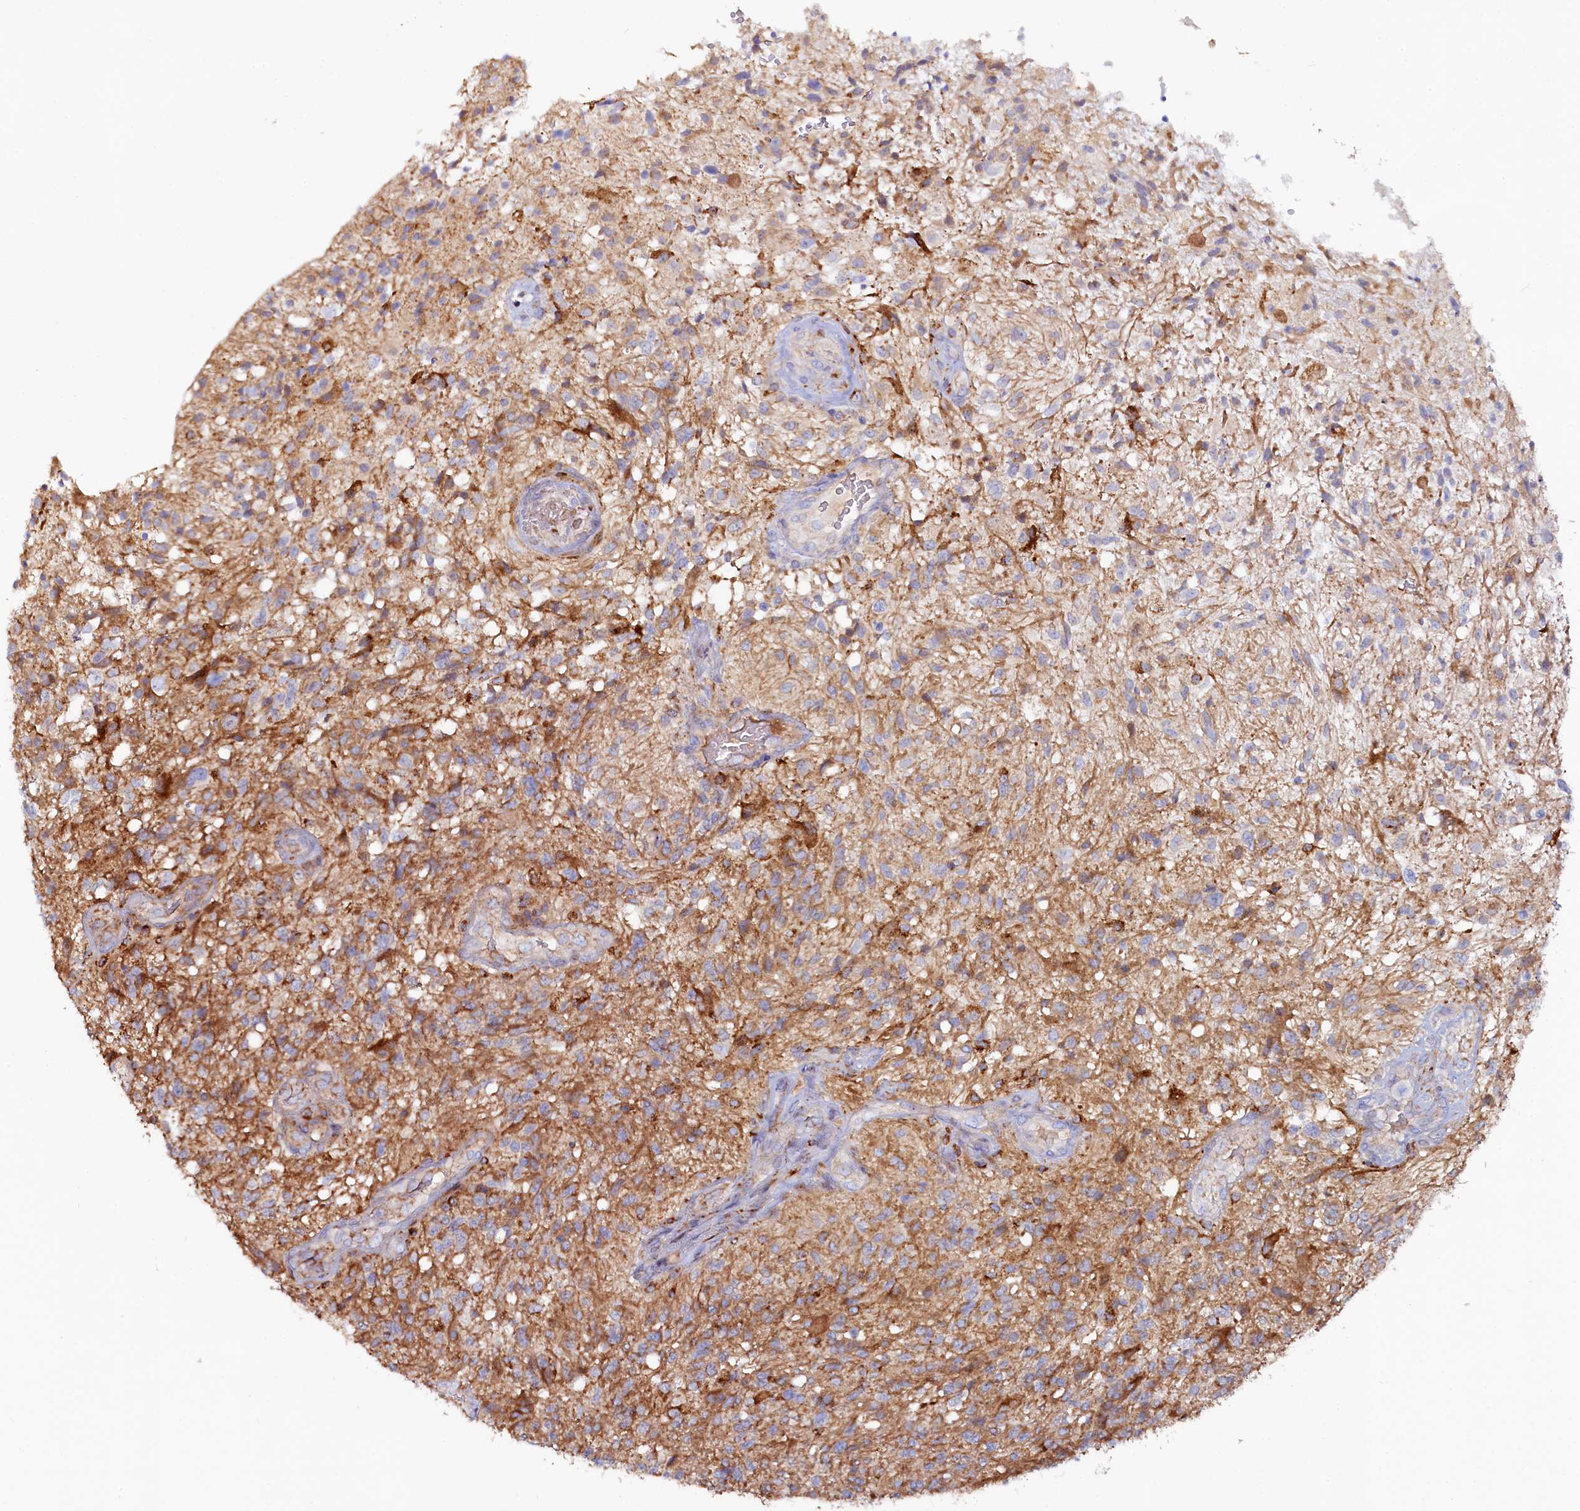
{"staining": {"intensity": "moderate", "quantity": "<25%", "location": "cytoplasmic/membranous"}, "tissue": "glioma", "cell_type": "Tumor cells", "image_type": "cancer", "snomed": [{"axis": "morphology", "description": "Glioma, malignant, High grade"}, {"axis": "topography", "description": "Brain"}], "caption": "Human glioma stained with a protein marker exhibits moderate staining in tumor cells.", "gene": "ASTE1", "patient": {"sex": "male", "age": 56}}